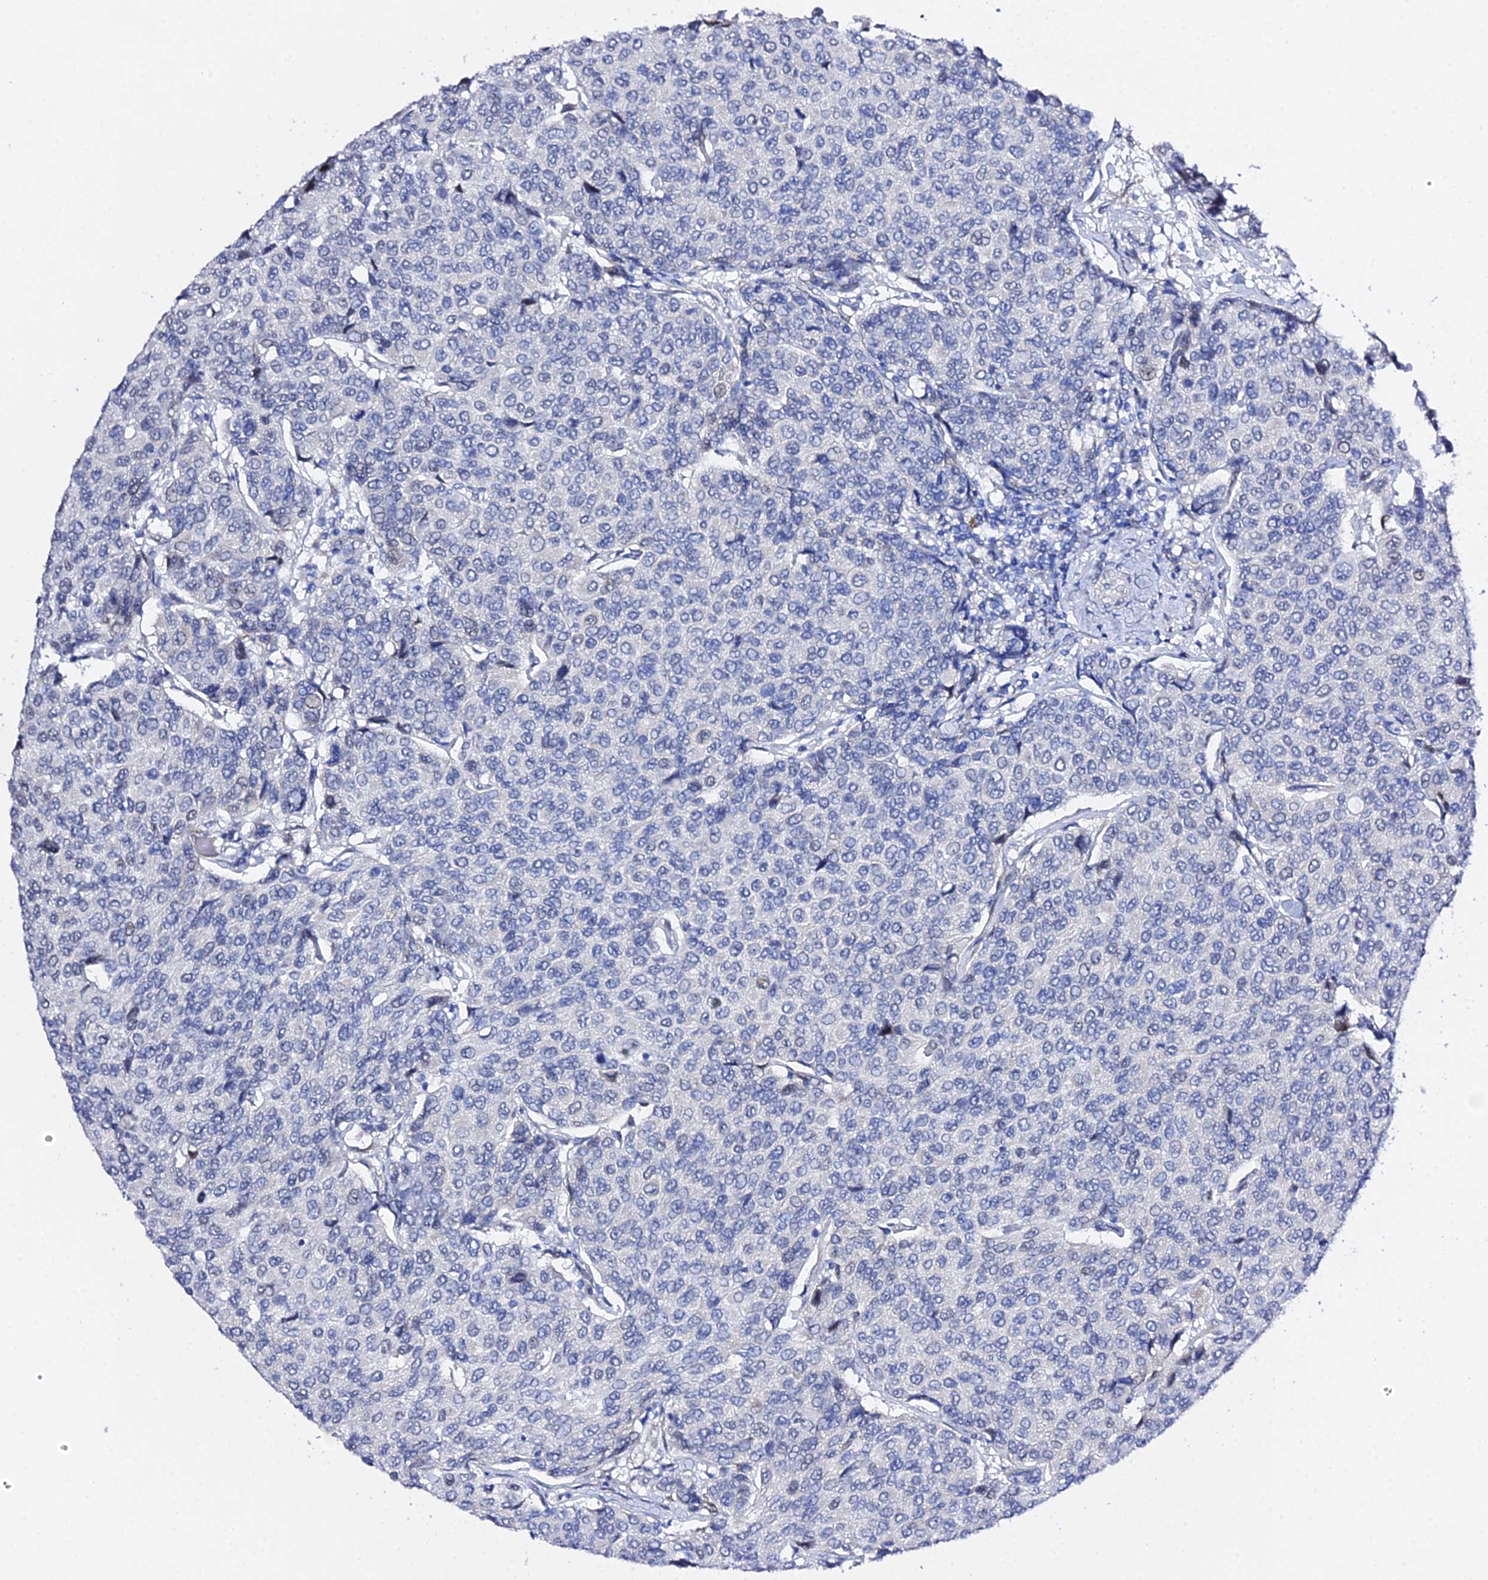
{"staining": {"intensity": "negative", "quantity": "none", "location": "none"}, "tissue": "breast cancer", "cell_type": "Tumor cells", "image_type": "cancer", "snomed": [{"axis": "morphology", "description": "Duct carcinoma"}, {"axis": "topography", "description": "Breast"}], "caption": "IHC micrograph of neoplastic tissue: human invasive ductal carcinoma (breast) stained with DAB (3,3'-diaminobenzidine) reveals no significant protein expression in tumor cells. The staining is performed using DAB brown chromogen with nuclei counter-stained in using hematoxylin.", "gene": "POFUT2", "patient": {"sex": "female", "age": 55}}